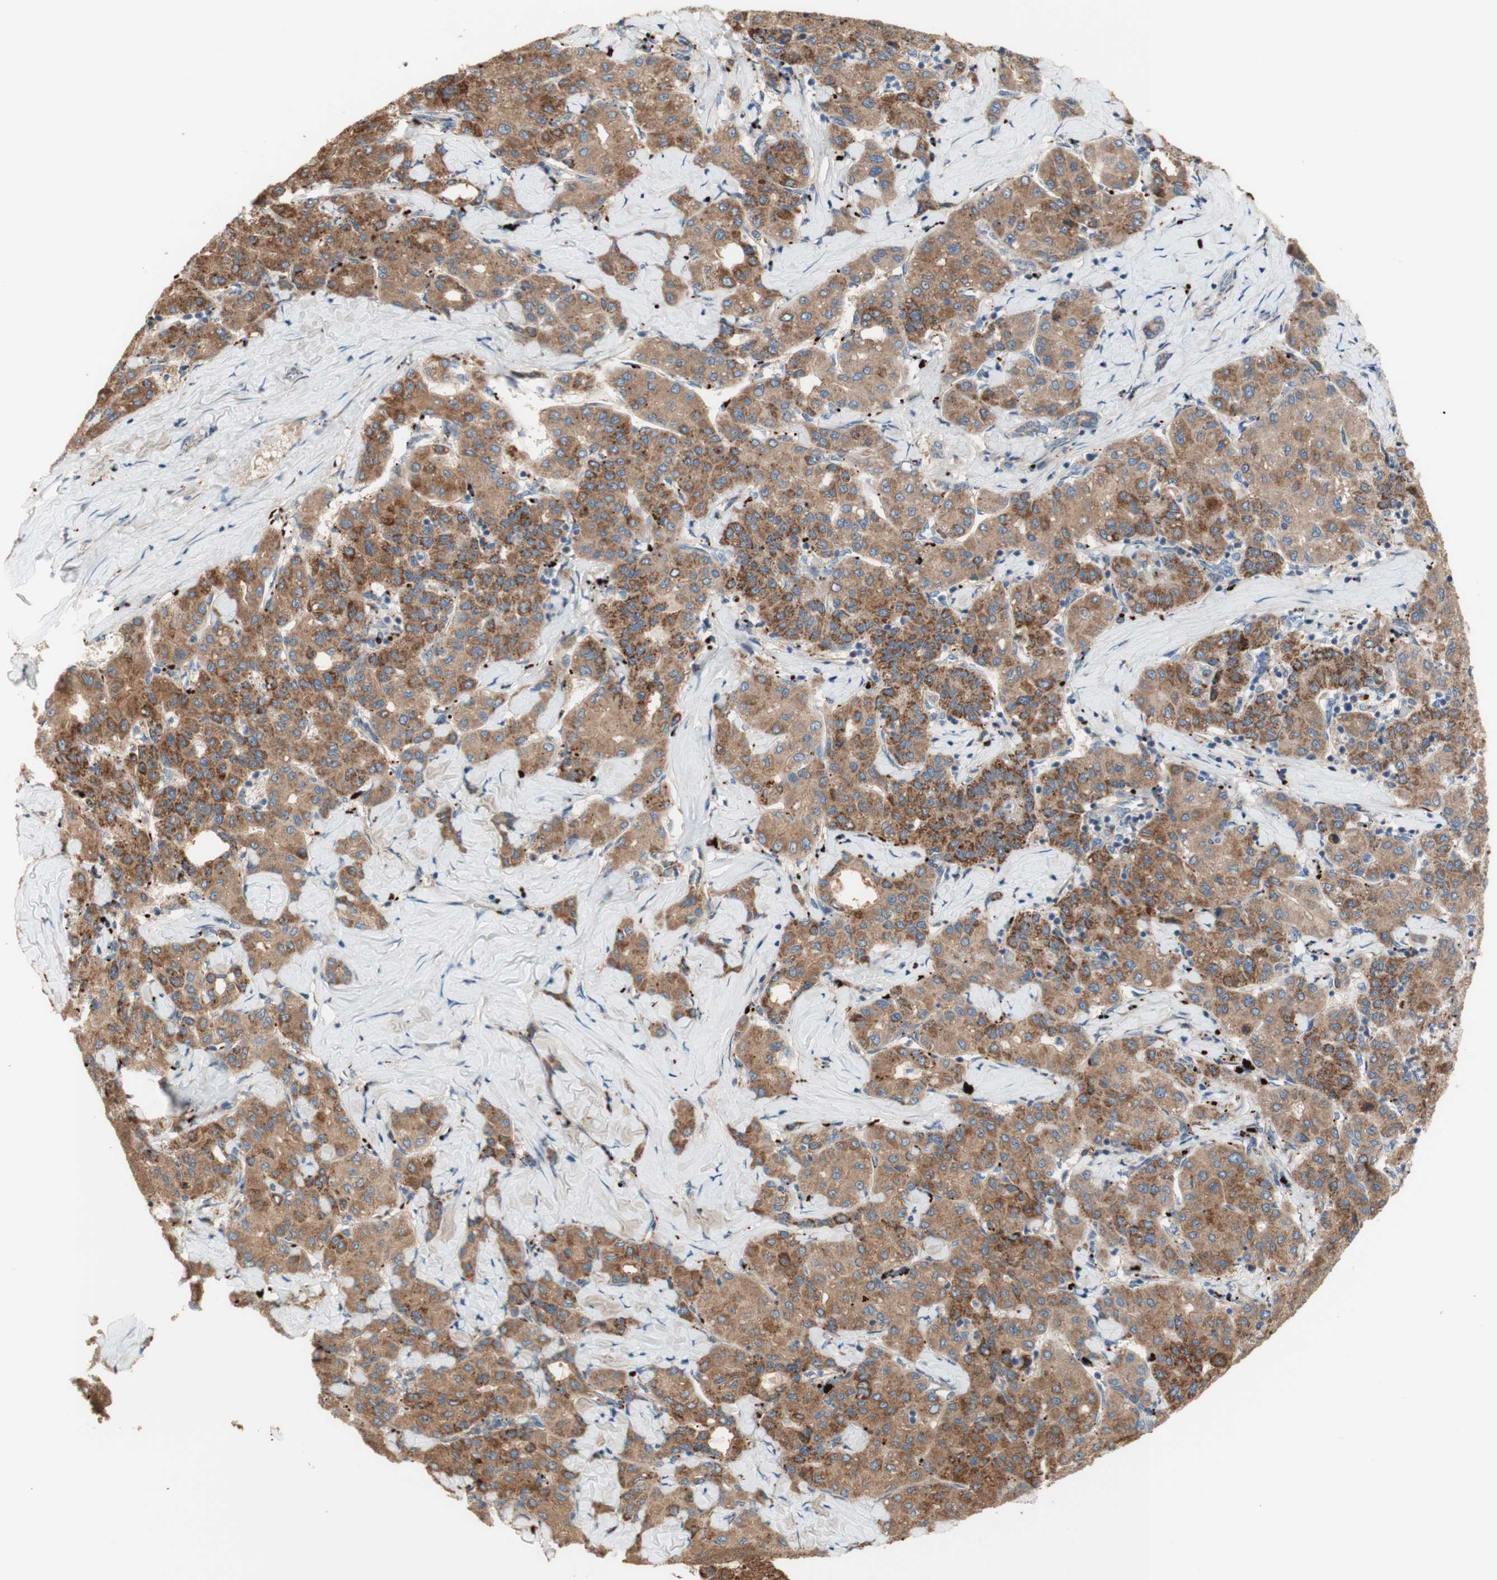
{"staining": {"intensity": "moderate", "quantity": ">75%", "location": "cytoplasmic/membranous"}, "tissue": "liver cancer", "cell_type": "Tumor cells", "image_type": "cancer", "snomed": [{"axis": "morphology", "description": "Carcinoma, Hepatocellular, NOS"}, {"axis": "topography", "description": "Liver"}], "caption": "Immunohistochemical staining of liver cancer (hepatocellular carcinoma) reveals medium levels of moderate cytoplasmic/membranous protein staining in about >75% of tumor cells.", "gene": "PTPN21", "patient": {"sex": "male", "age": 65}}